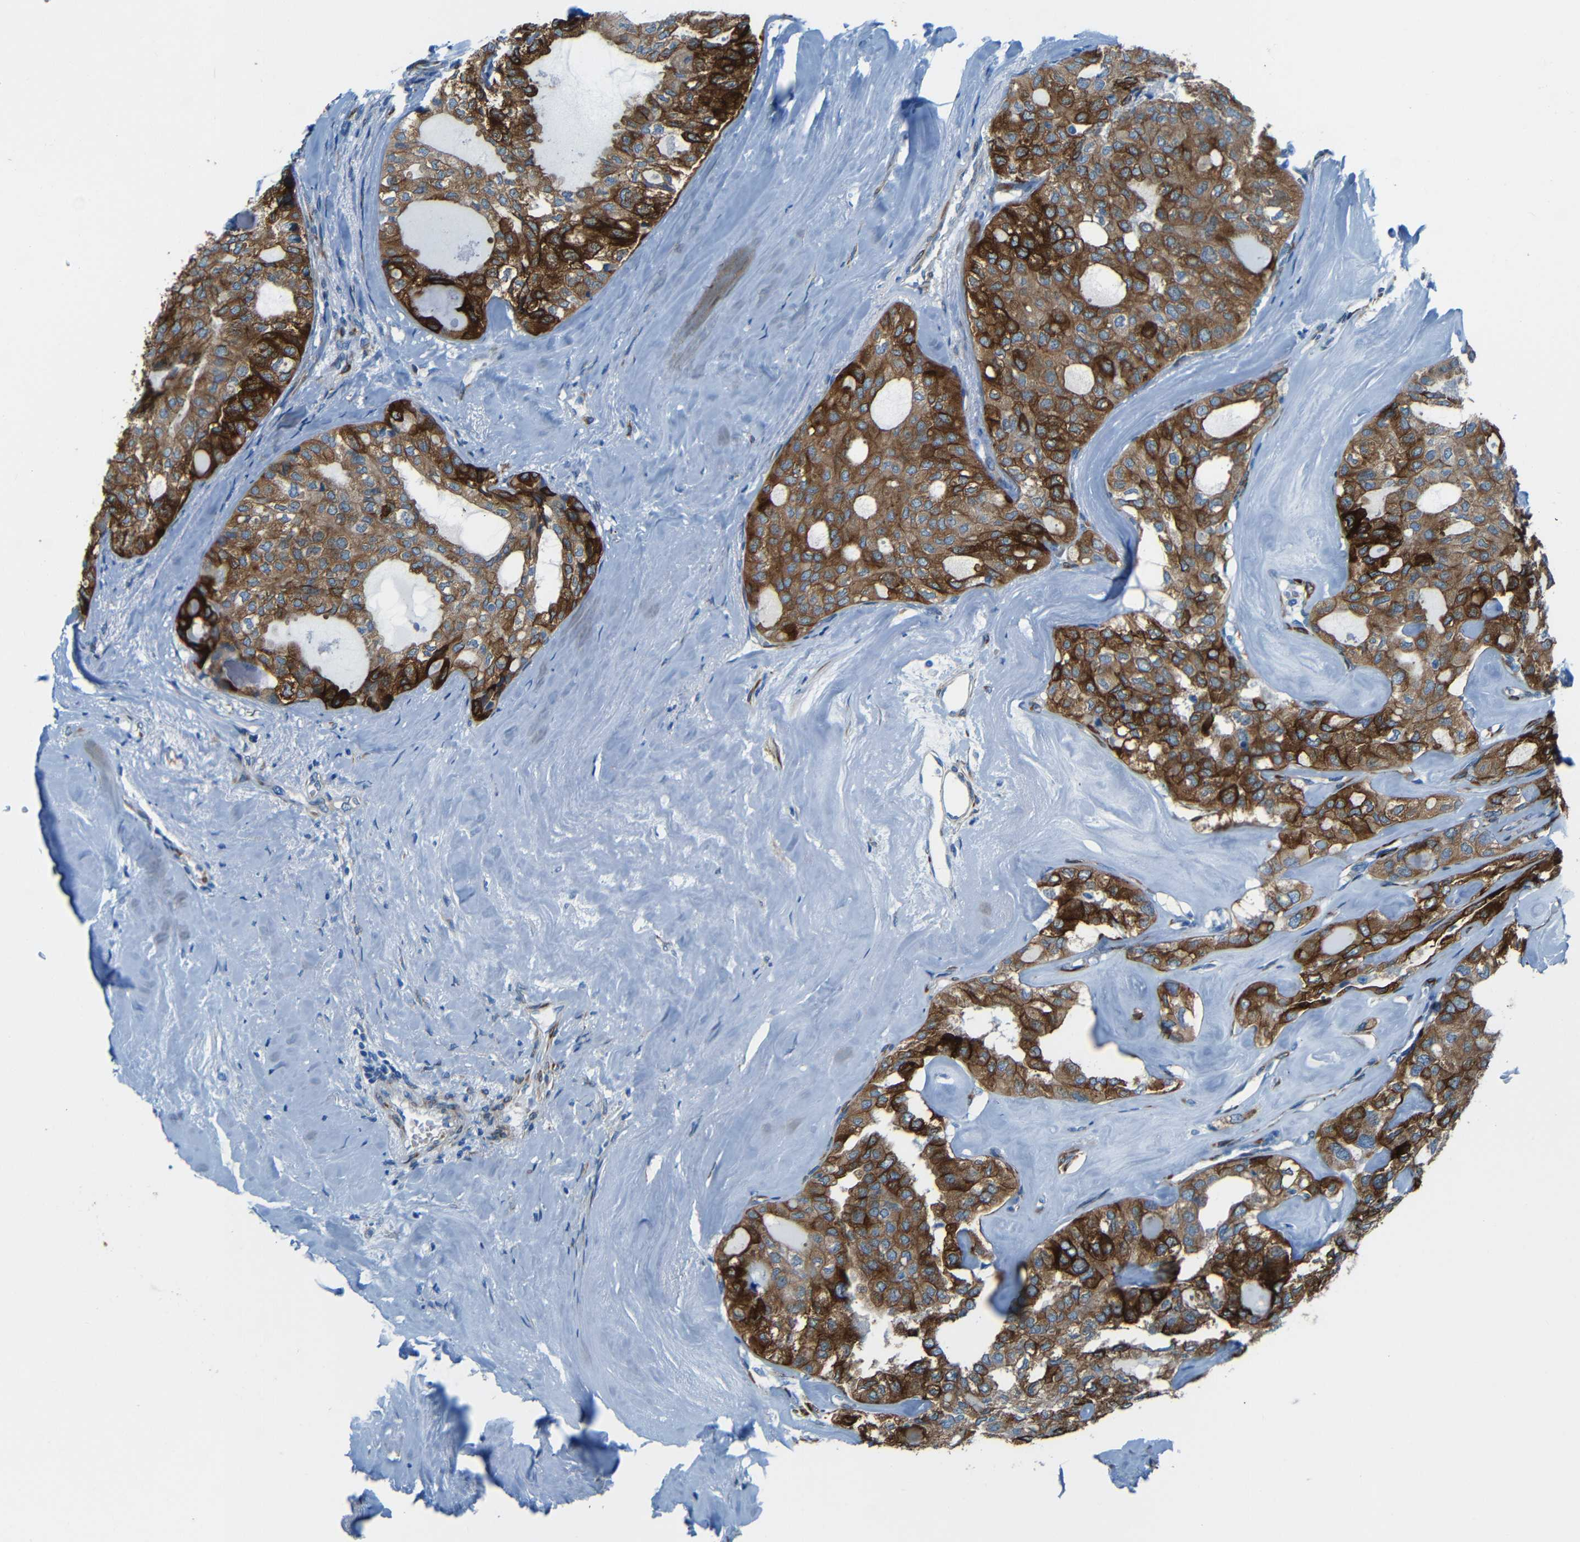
{"staining": {"intensity": "moderate", "quantity": ">75%", "location": "cytoplasmic/membranous"}, "tissue": "thyroid cancer", "cell_type": "Tumor cells", "image_type": "cancer", "snomed": [{"axis": "morphology", "description": "Follicular adenoma carcinoma, NOS"}, {"axis": "topography", "description": "Thyroid gland"}], "caption": "Thyroid cancer stained with immunohistochemistry (IHC) displays moderate cytoplasmic/membranous expression in approximately >75% of tumor cells.", "gene": "MAP2", "patient": {"sex": "male", "age": 75}}